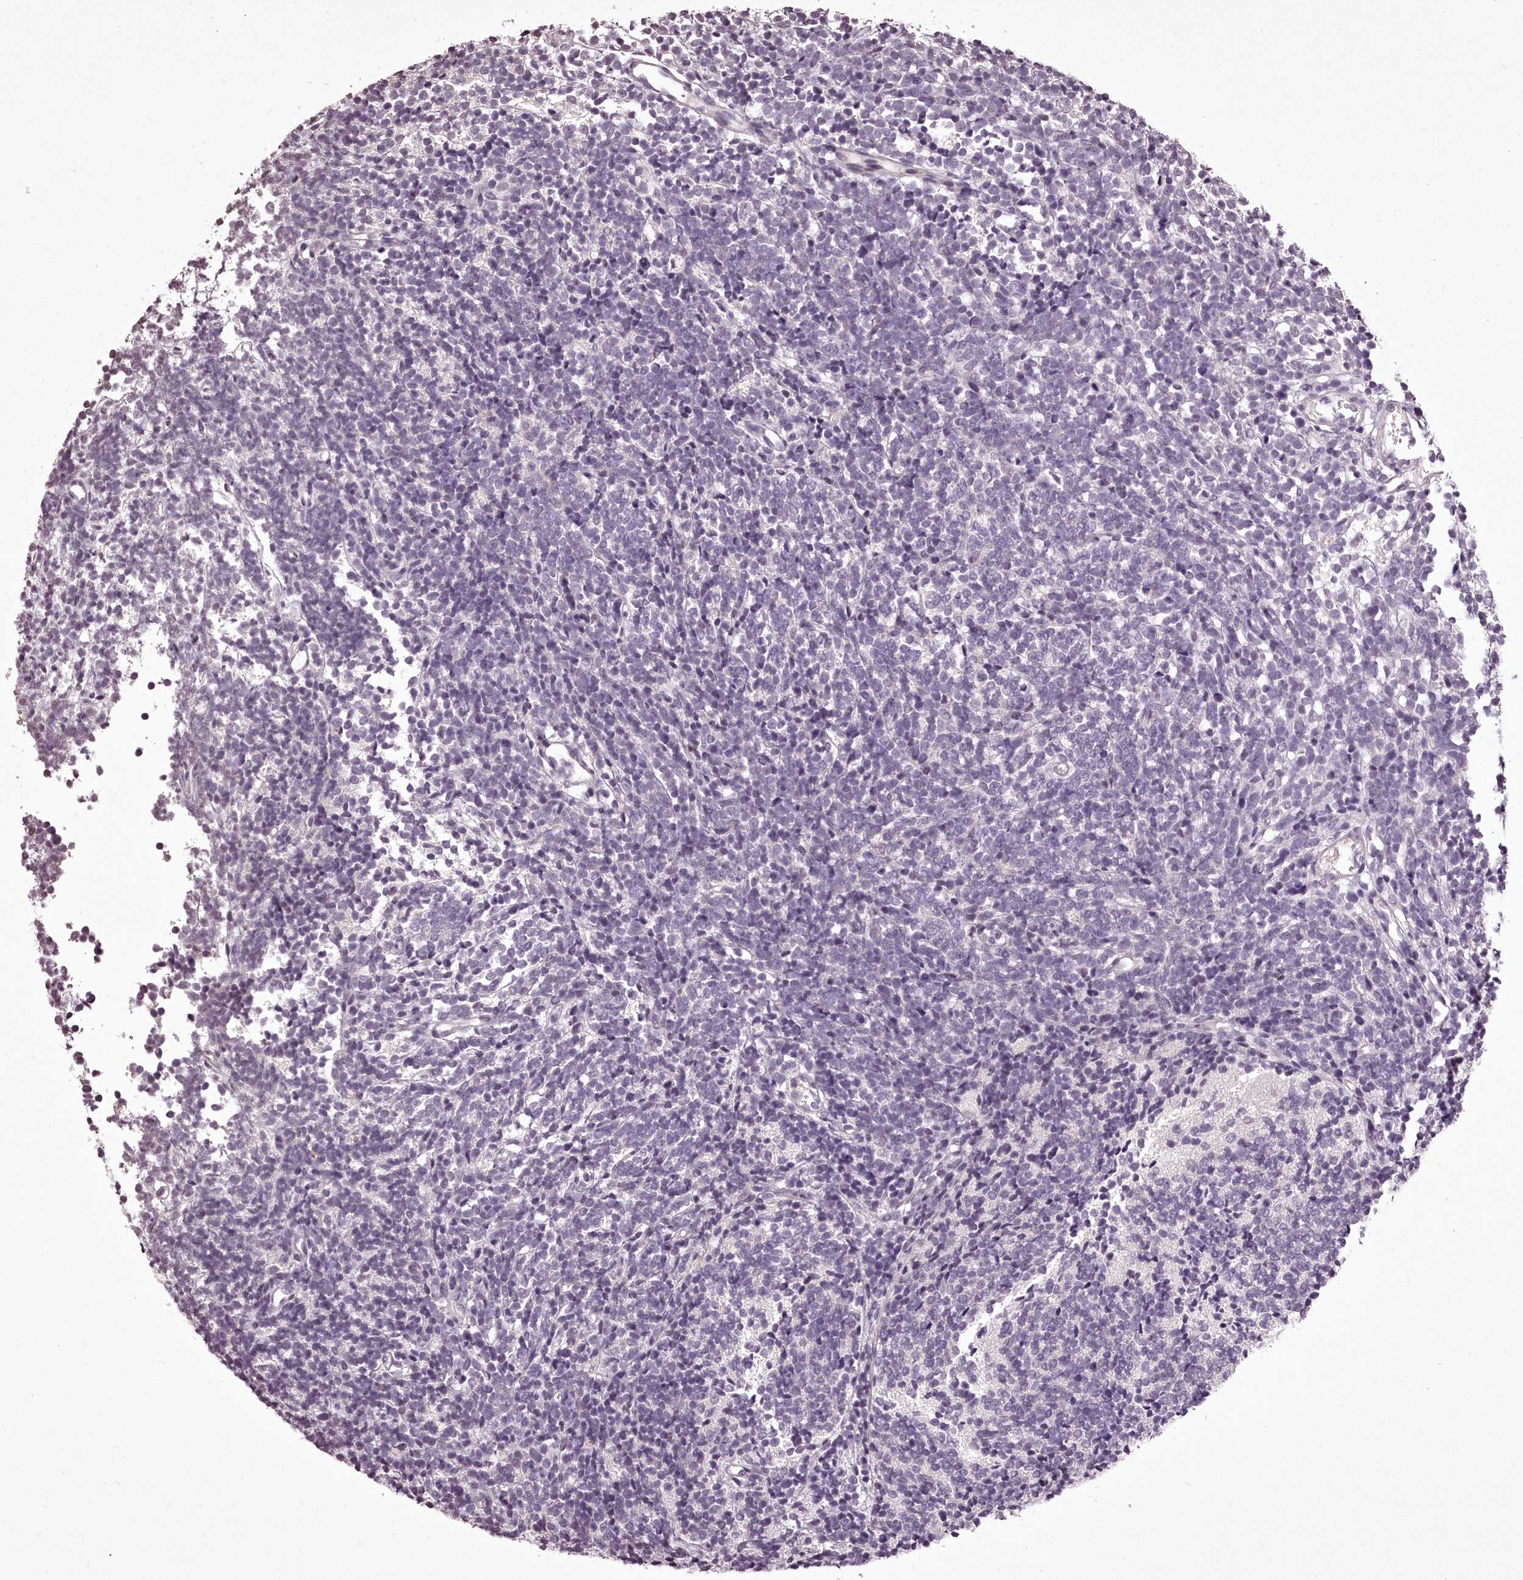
{"staining": {"intensity": "negative", "quantity": "none", "location": "none"}, "tissue": "glioma", "cell_type": "Tumor cells", "image_type": "cancer", "snomed": [{"axis": "morphology", "description": "Glioma, malignant, Low grade"}, {"axis": "topography", "description": "Brain"}], "caption": "Immunohistochemistry micrograph of neoplastic tissue: human malignant glioma (low-grade) stained with DAB (3,3'-diaminobenzidine) reveals no significant protein expression in tumor cells.", "gene": "C1orf56", "patient": {"sex": "female", "age": 1}}